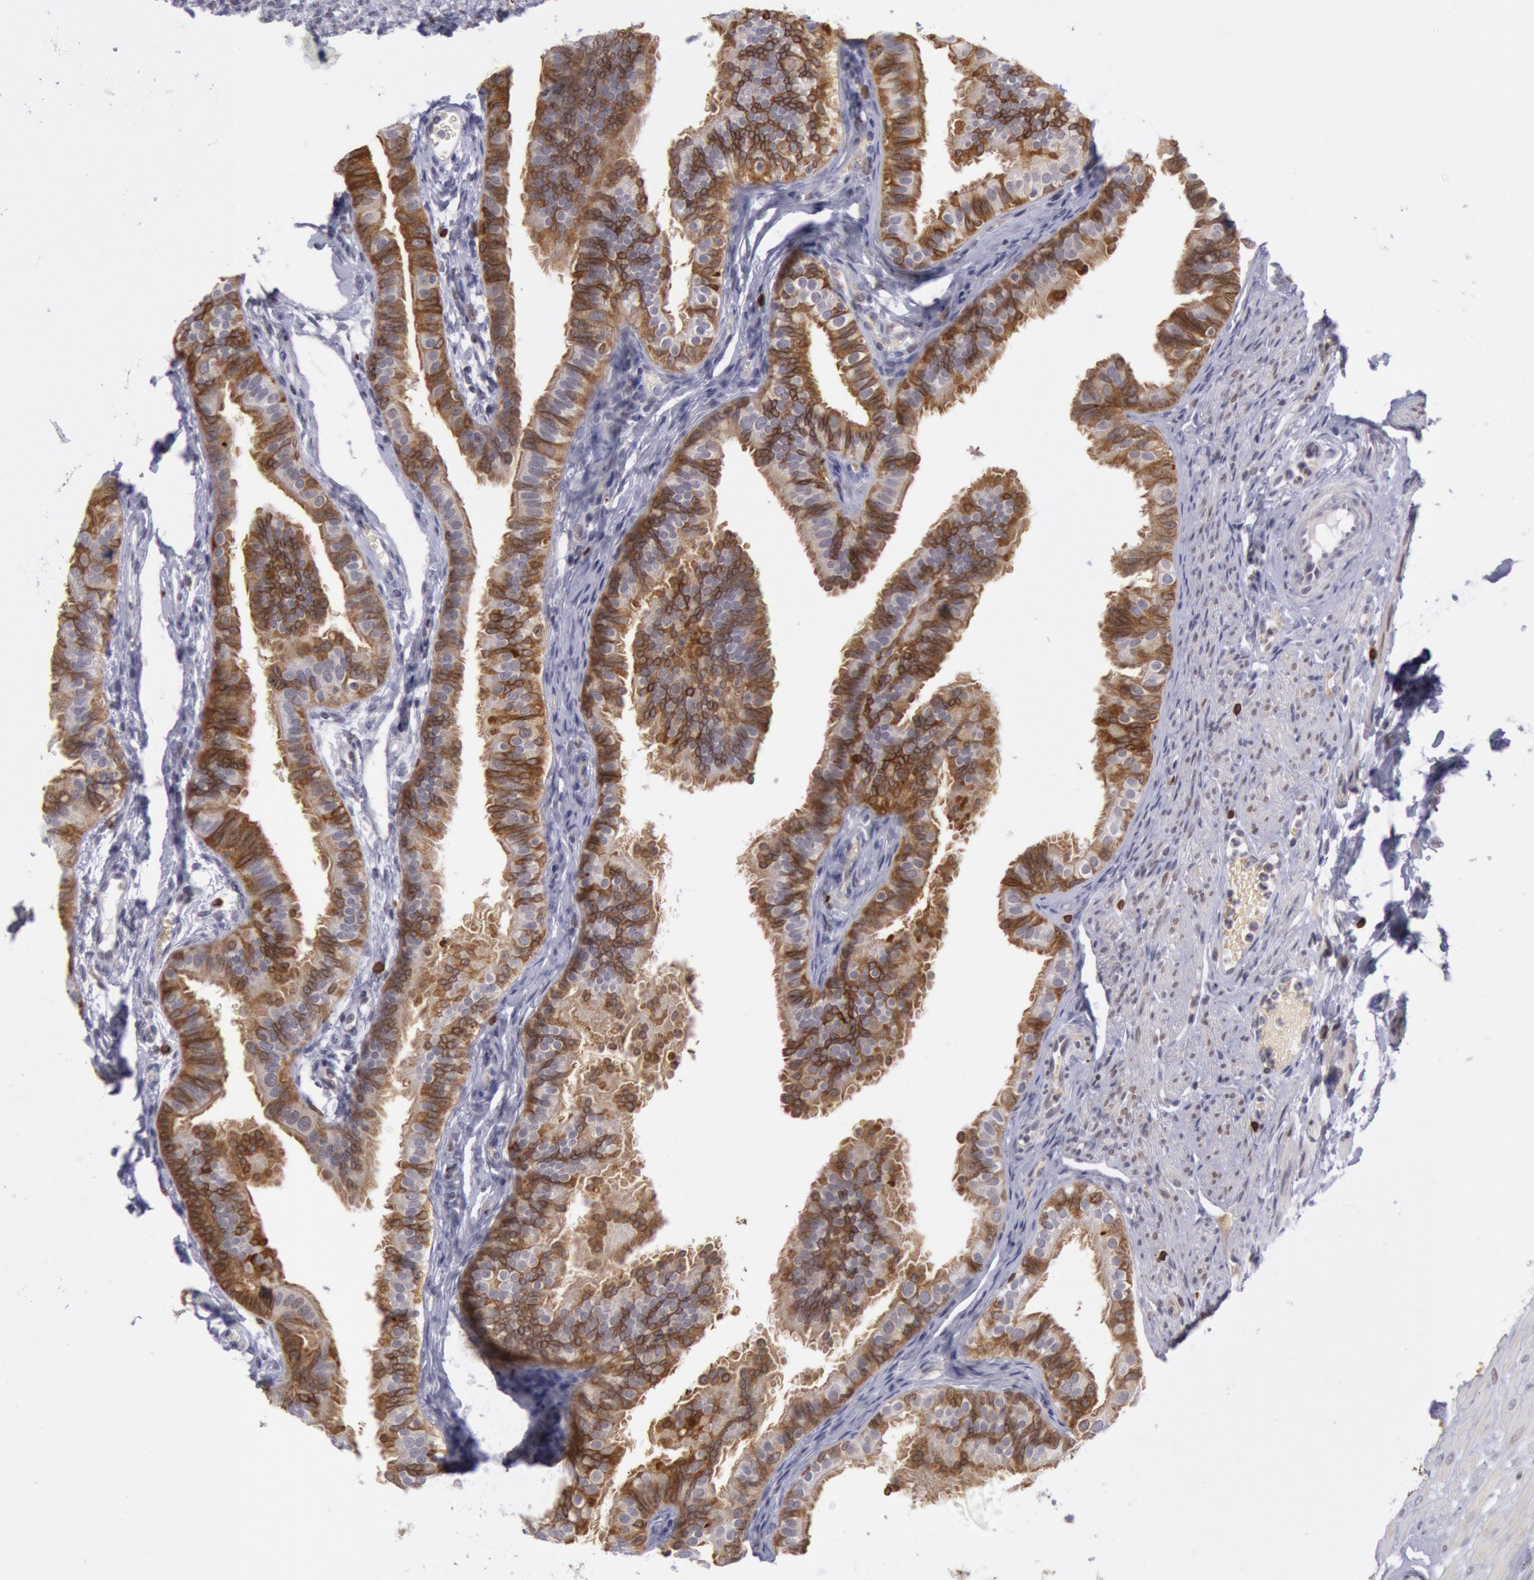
{"staining": {"intensity": "moderate", "quantity": ">75%", "location": "cytoplasmic/membranous"}, "tissue": "fallopian tube", "cell_type": "Glandular cells", "image_type": "normal", "snomed": [{"axis": "morphology", "description": "Normal tissue, NOS"}, {"axis": "morphology", "description": "Dermoid, NOS"}, {"axis": "topography", "description": "Fallopian tube"}], "caption": "Immunohistochemical staining of benign human fallopian tube exhibits >75% levels of moderate cytoplasmic/membranous protein expression in about >75% of glandular cells. The protein of interest is stained brown, and the nuclei are stained in blue (DAB IHC with brightfield microscopy, high magnification).", "gene": "PTGS2", "patient": {"sex": "female", "age": 33}}